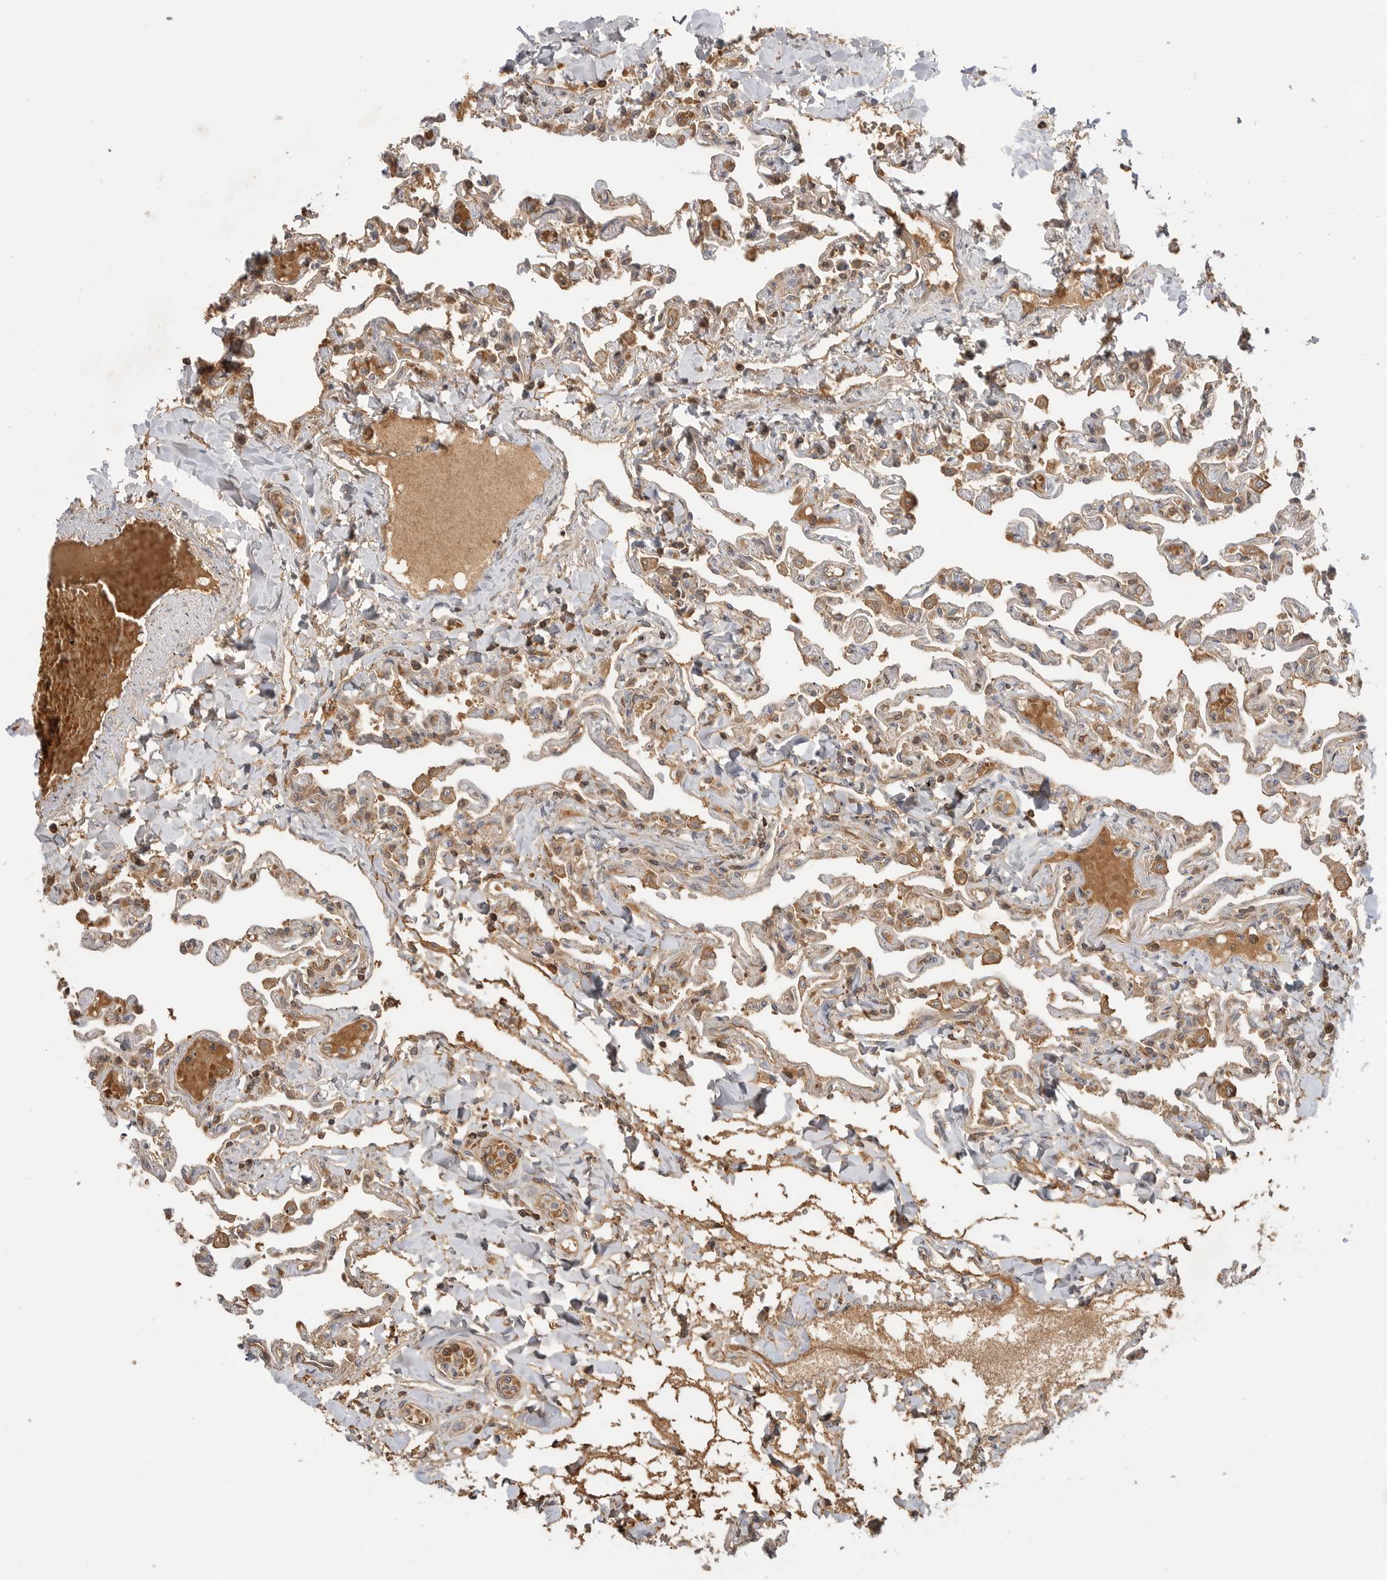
{"staining": {"intensity": "moderate", "quantity": "25%-75%", "location": "cytoplasmic/membranous"}, "tissue": "lung", "cell_type": "Alveolar cells", "image_type": "normal", "snomed": [{"axis": "morphology", "description": "Normal tissue, NOS"}, {"axis": "topography", "description": "Lung"}], "caption": "A photomicrograph showing moderate cytoplasmic/membranous expression in approximately 25%-75% of alveolar cells in benign lung, as visualized by brown immunohistochemical staining.", "gene": "CLDN12", "patient": {"sex": "male", "age": 21}}